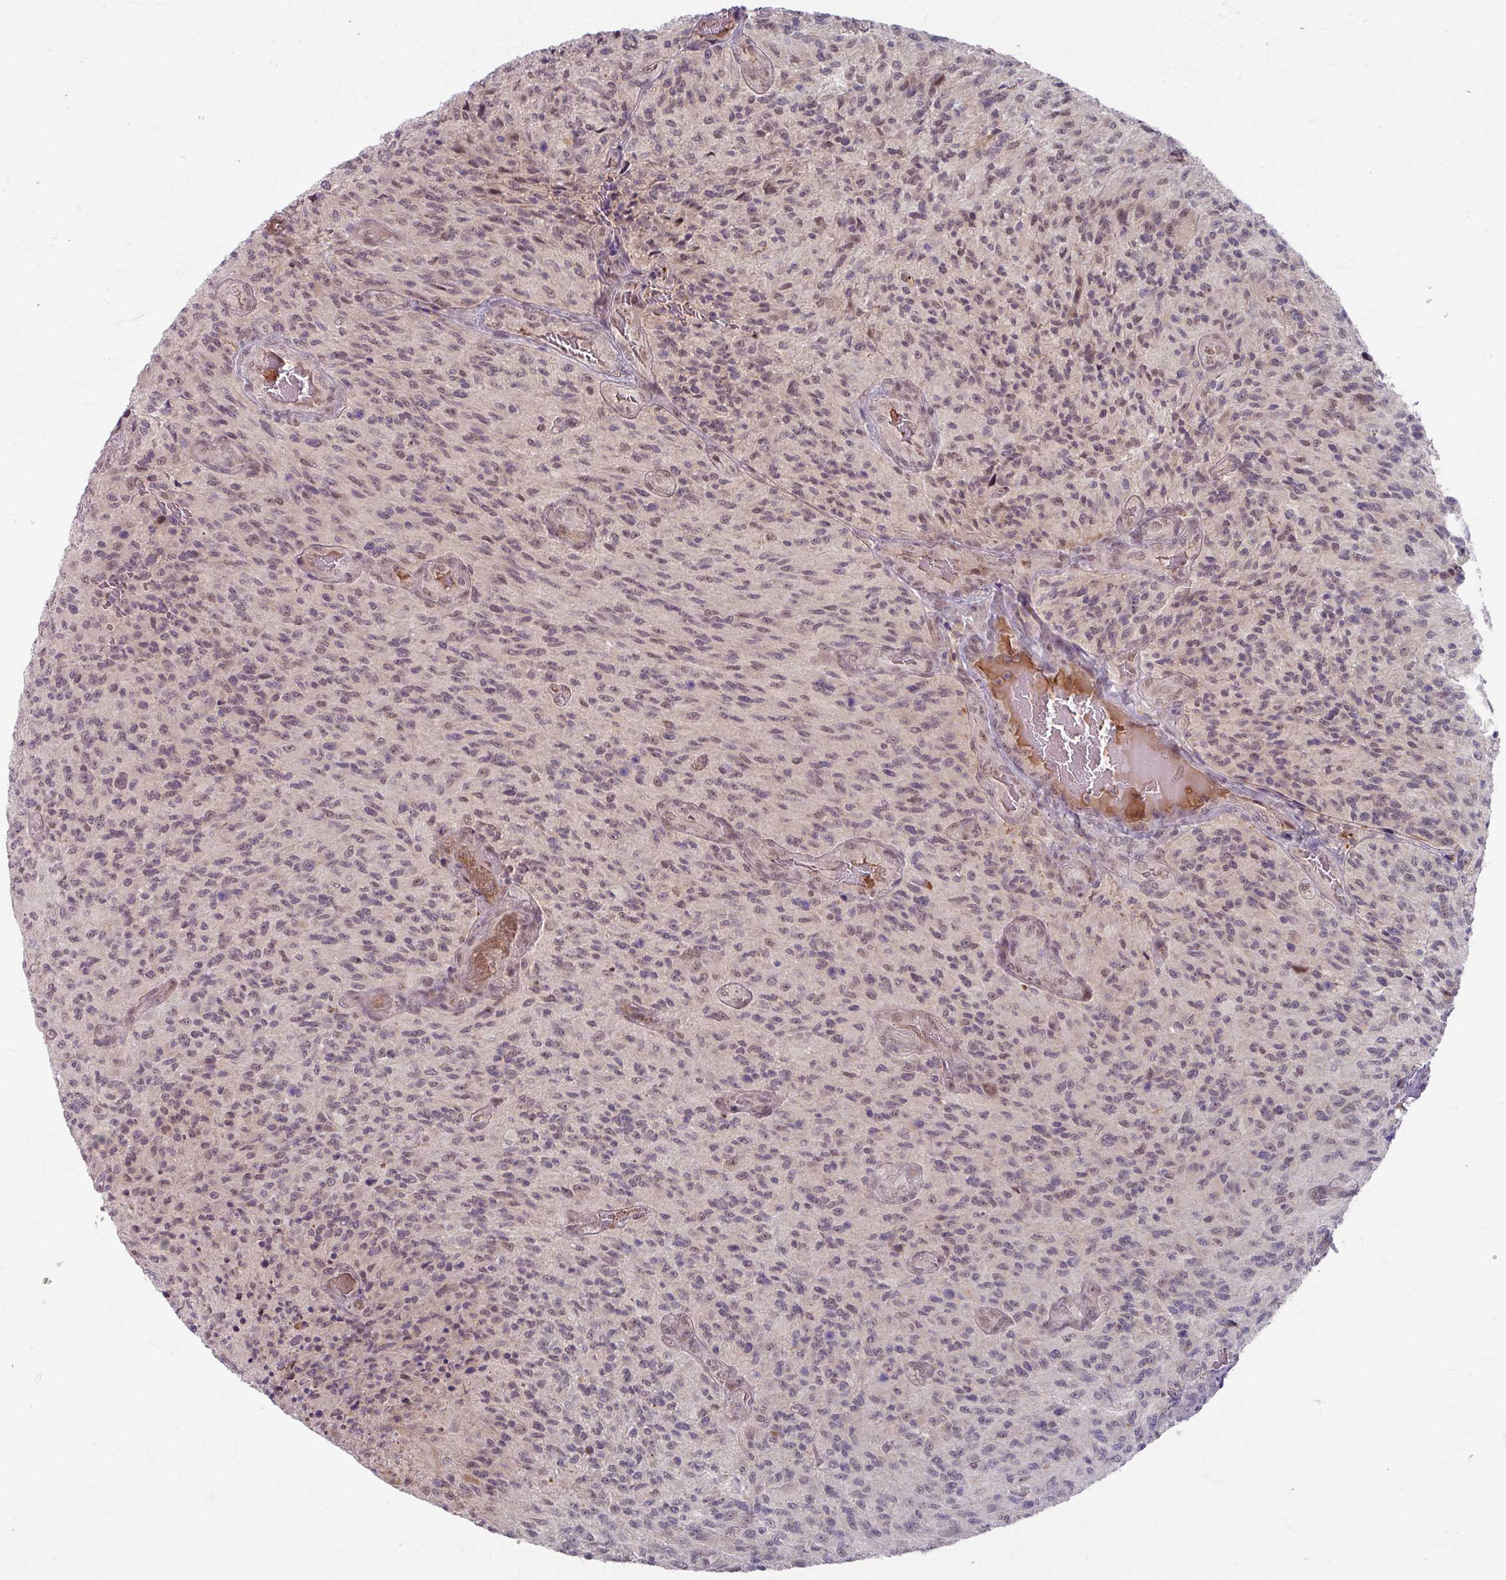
{"staining": {"intensity": "weak", "quantity": "25%-75%", "location": "nuclear"}, "tissue": "glioma", "cell_type": "Tumor cells", "image_type": "cancer", "snomed": [{"axis": "morphology", "description": "Normal tissue, NOS"}, {"axis": "morphology", "description": "Glioma, malignant, High grade"}, {"axis": "topography", "description": "Cerebral cortex"}], "caption": "Immunohistochemistry (IHC) of human glioma displays low levels of weak nuclear positivity in about 25%-75% of tumor cells.", "gene": "KLC3", "patient": {"sex": "male", "age": 56}}